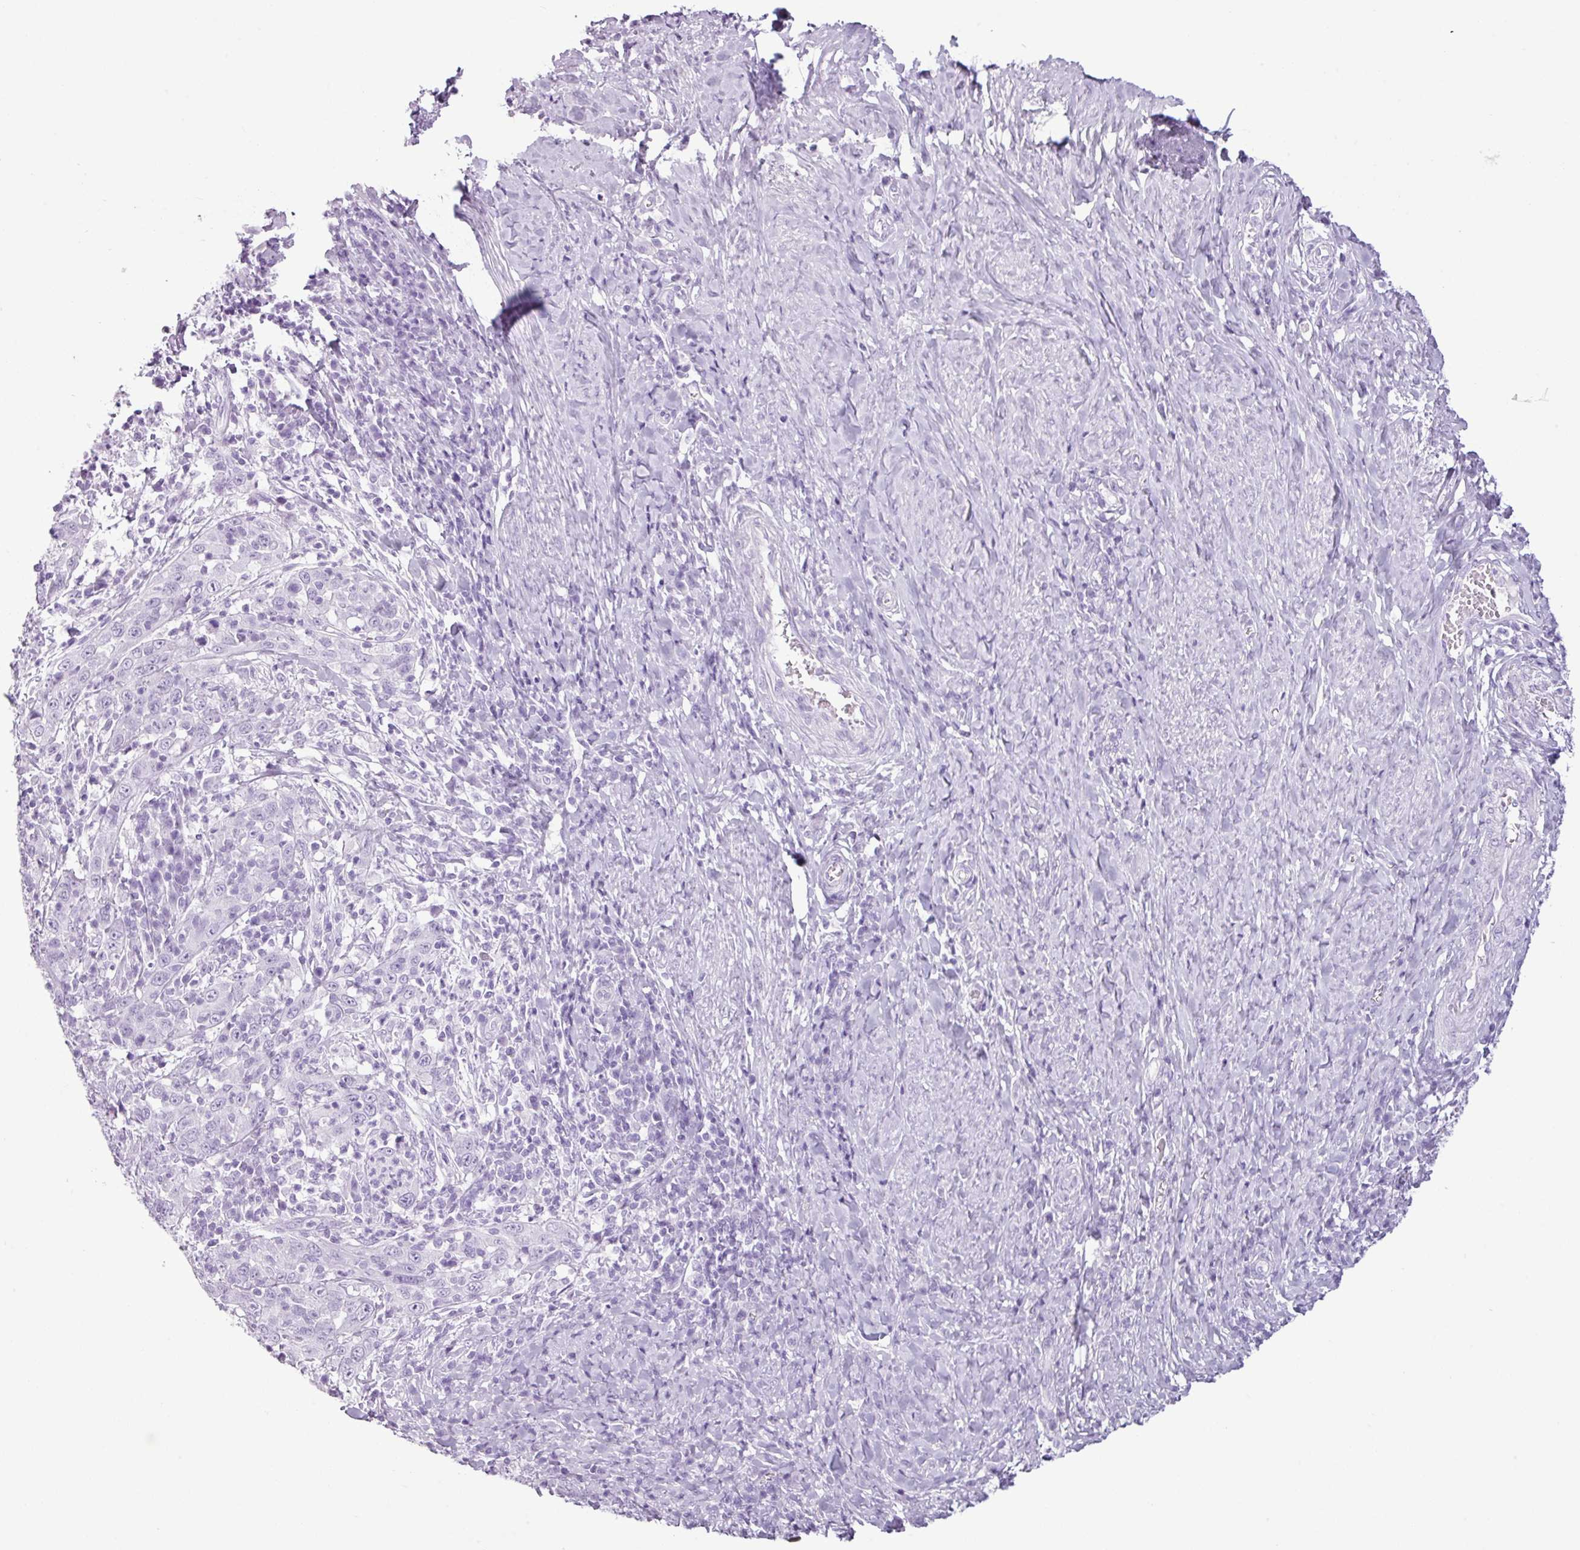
{"staining": {"intensity": "negative", "quantity": "none", "location": "none"}, "tissue": "cervical cancer", "cell_type": "Tumor cells", "image_type": "cancer", "snomed": [{"axis": "morphology", "description": "Squamous cell carcinoma, NOS"}, {"axis": "topography", "description": "Cervix"}], "caption": "Tumor cells are negative for protein expression in human cervical squamous cell carcinoma.", "gene": "SCT", "patient": {"sex": "female", "age": 46}}